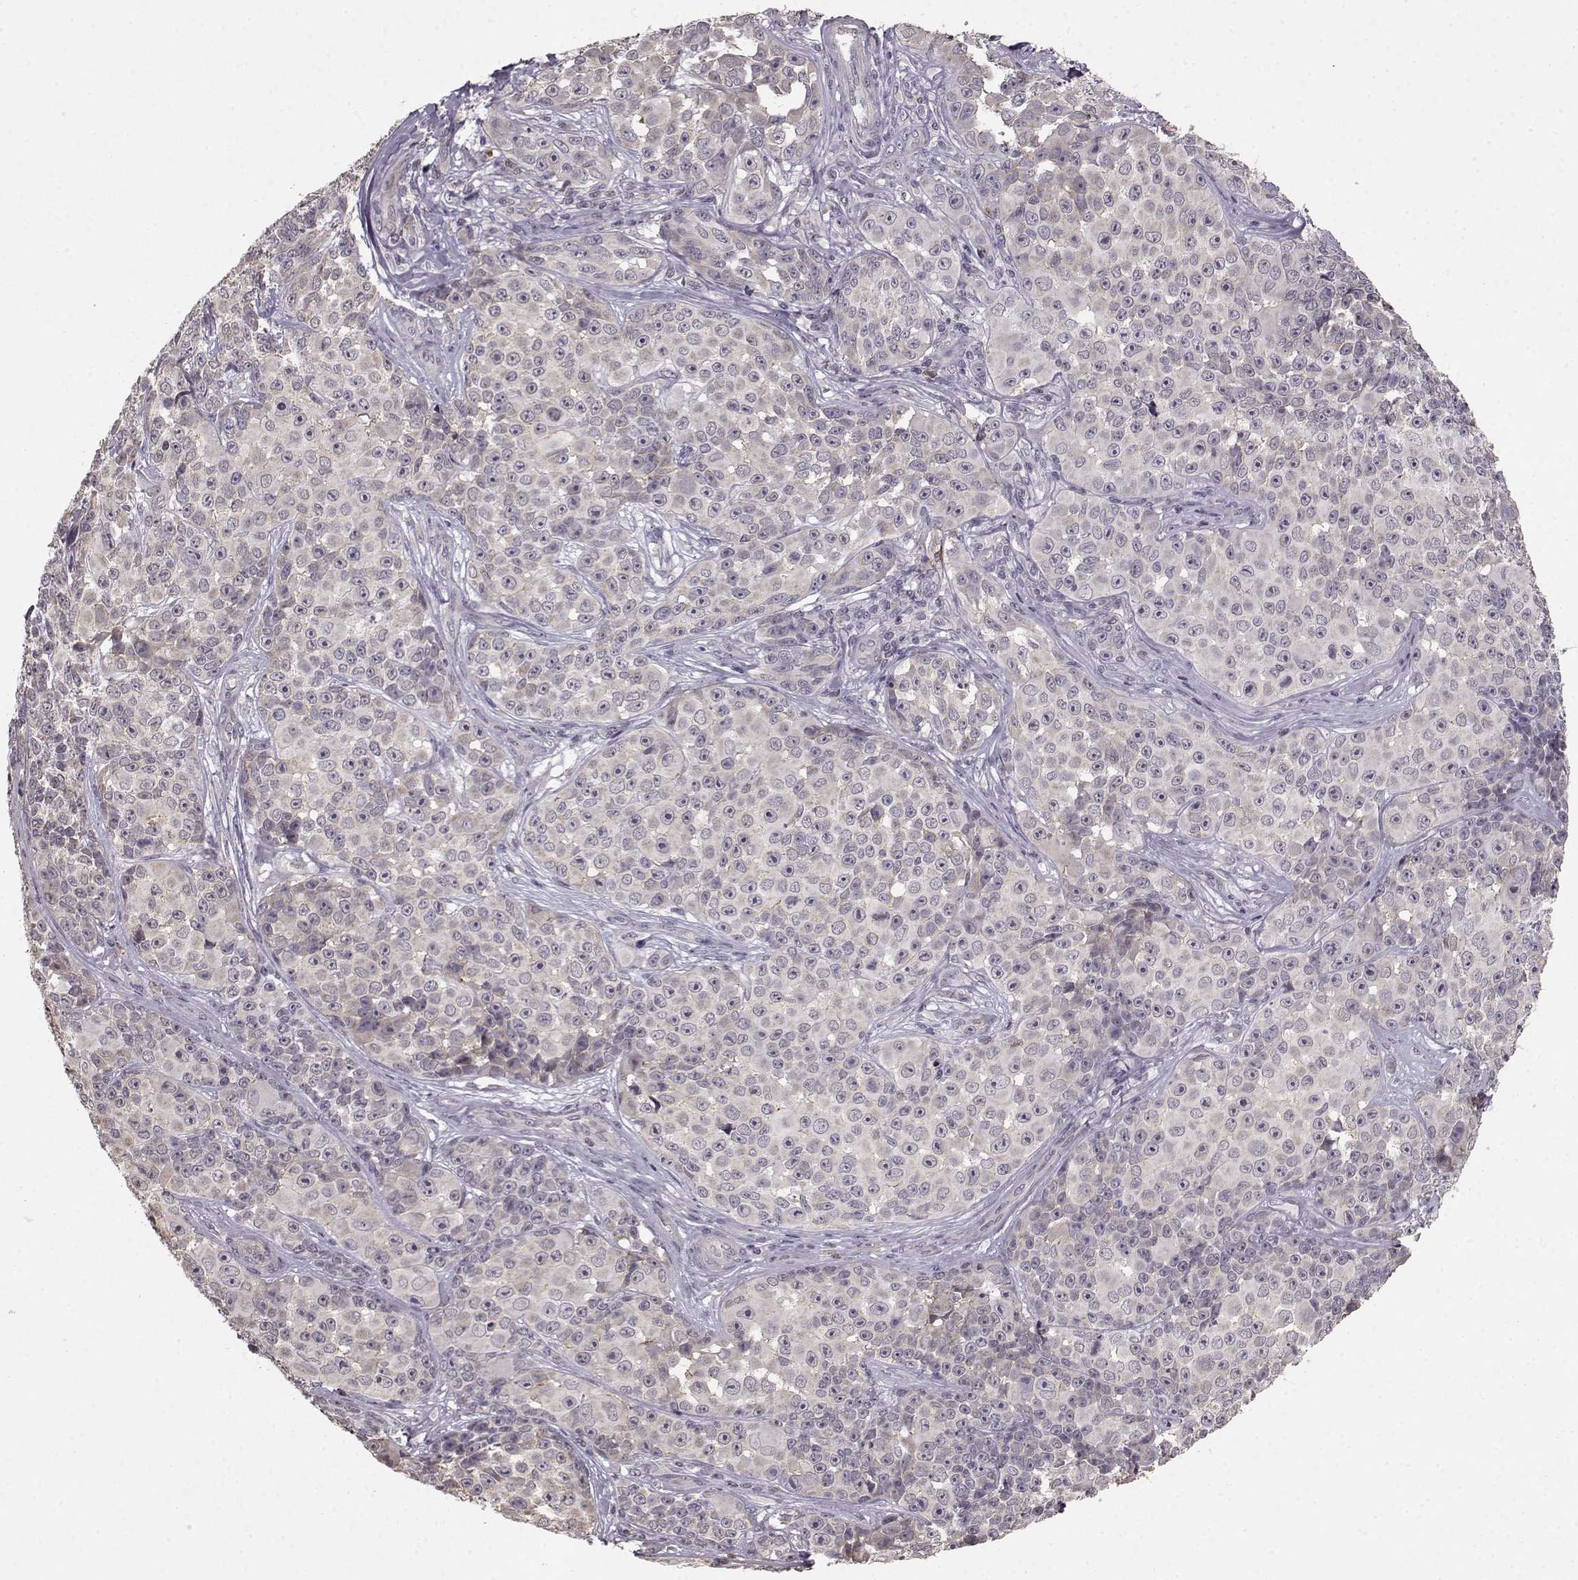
{"staining": {"intensity": "negative", "quantity": "none", "location": "none"}, "tissue": "melanoma", "cell_type": "Tumor cells", "image_type": "cancer", "snomed": [{"axis": "morphology", "description": "Malignant melanoma, NOS"}, {"axis": "topography", "description": "Skin"}], "caption": "The IHC micrograph has no significant positivity in tumor cells of malignant melanoma tissue.", "gene": "BACH2", "patient": {"sex": "female", "age": 88}}